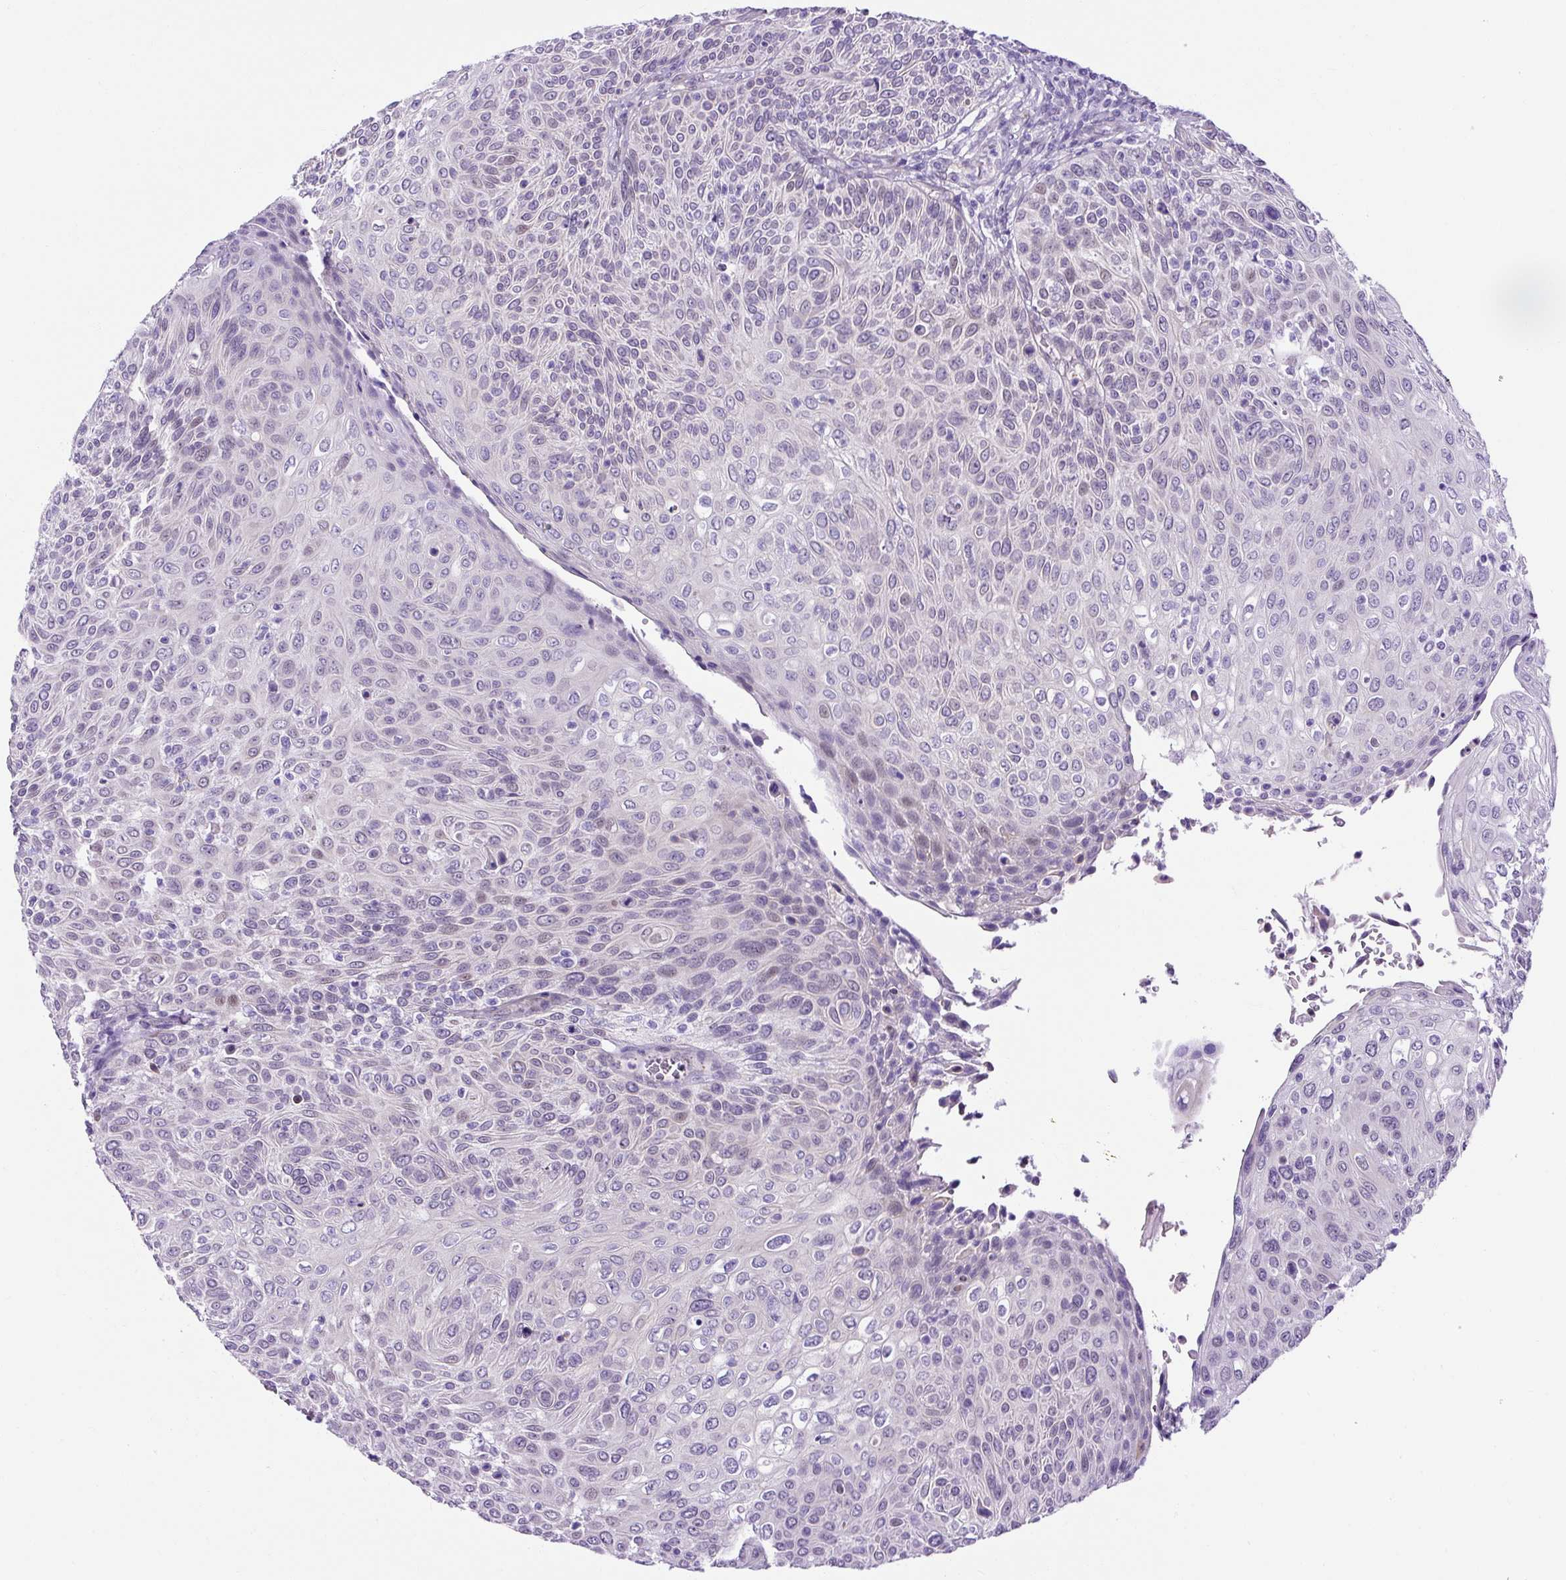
{"staining": {"intensity": "negative", "quantity": "none", "location": "none"}, "tissue": "cervical cancer", "cell_type": "Tumor cells", "image_type": "cancer", "snomed": [{"axis": "morphology", "description": "Squamous cell carcinoma, NOS"}, {"axis": "topography", "description": "Cervix"}], "caption": "Photomicrograph shows no protein staining in tumor cells of cervical squamous cell carcinoma tissue. Brightfield microscopy of immunohistochemistry (IHC) stained with DAB (brown) and hematoxylin (blue), captured at high magnification.", "gene": "KRT12", "patient": {"sex": "female", "age": 31}}